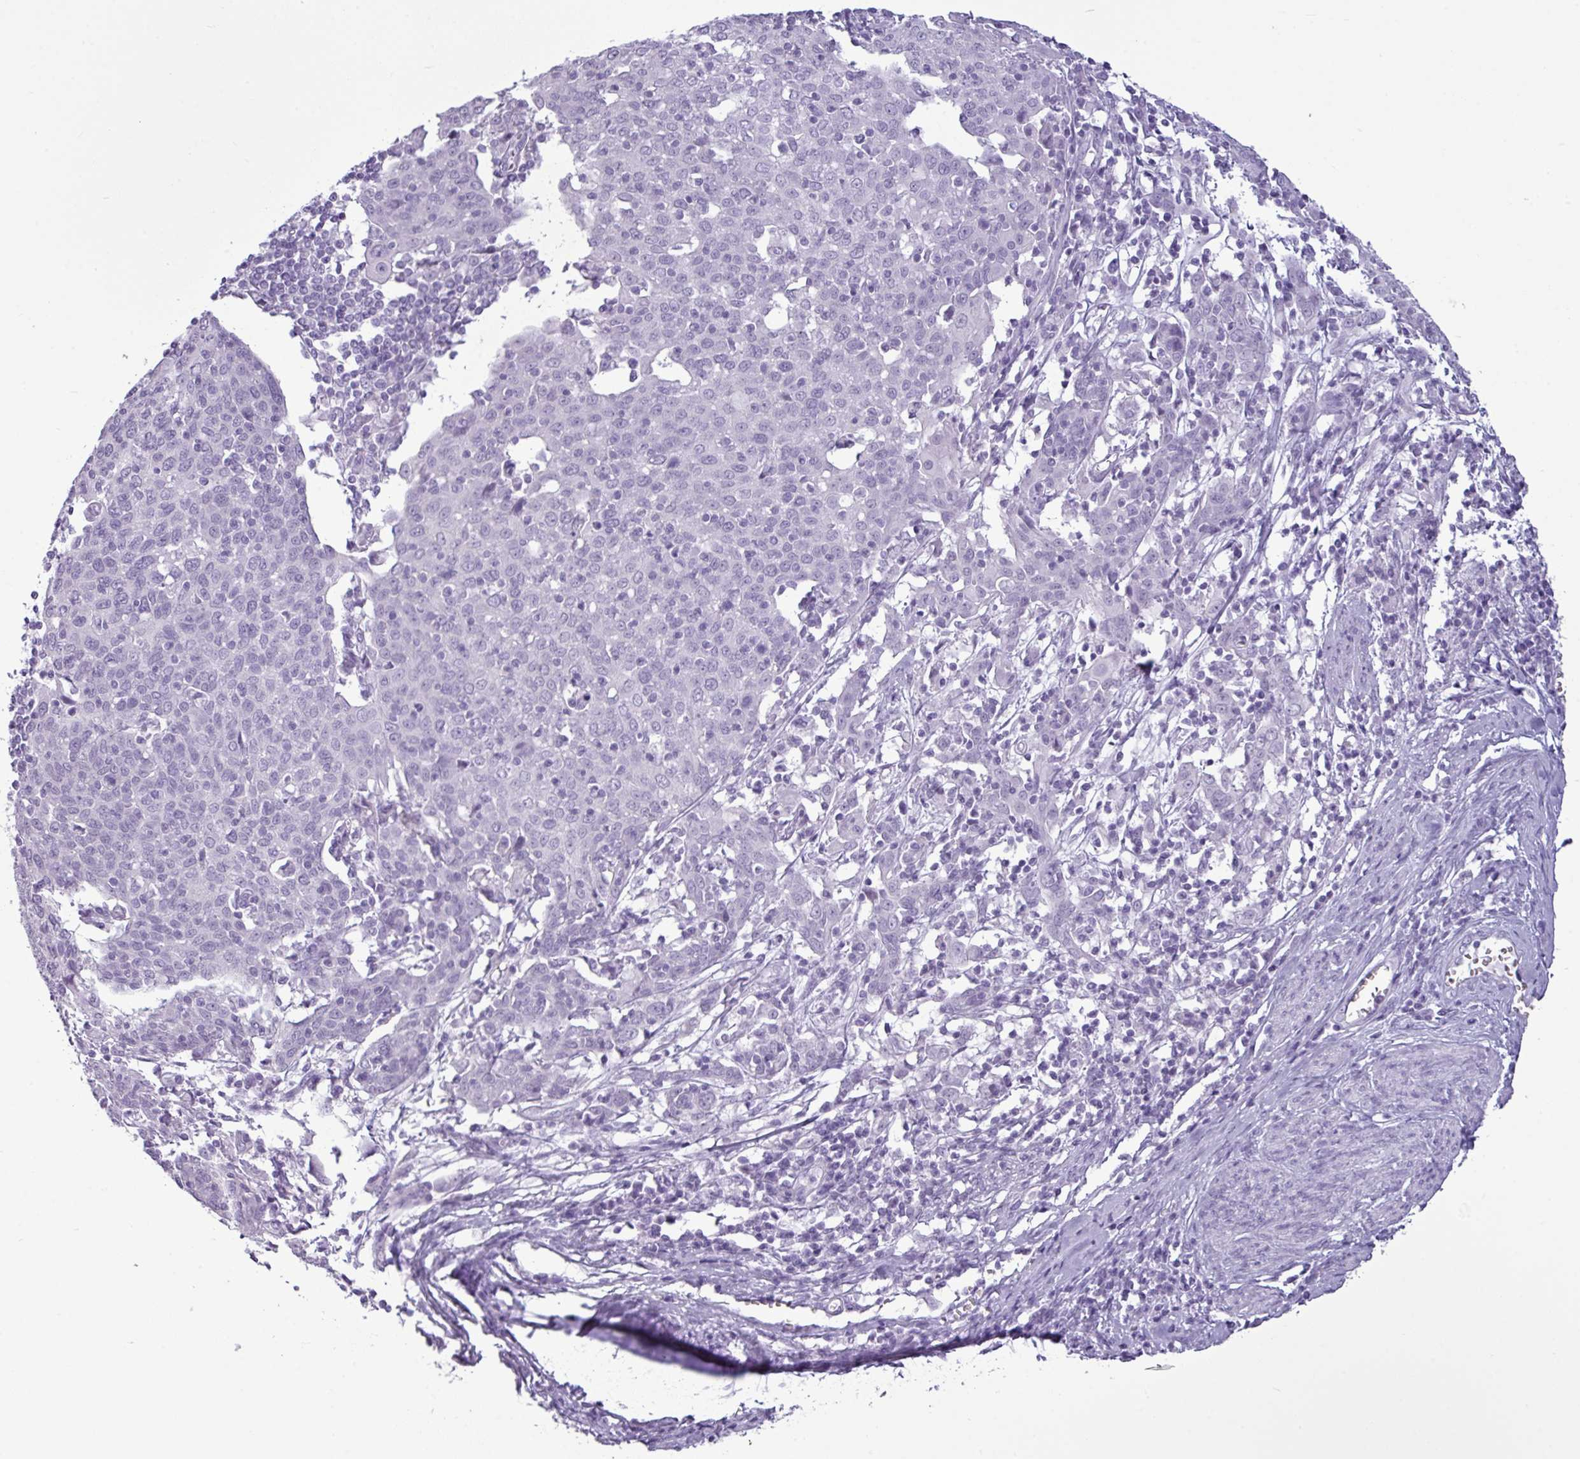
{"staining": {"intensity": "negative", "quantity": "none", "location": "none"}, "tissue": "cervical cancer", "cell_type": "Tumor cells", "image_type": "cancer", "snomed": [{"axis": "morphology", "description": "Squamous cell carcinoma, NOS"}, {"axis": "topography", "description": "Cervix"}], "caption": "Human cervical cancer stained for a protein using immunohistochemistry demonstrates no expression in tumor cells.", "gene": "AMY2A", "patient": {"sex": "female", "age": 67}}